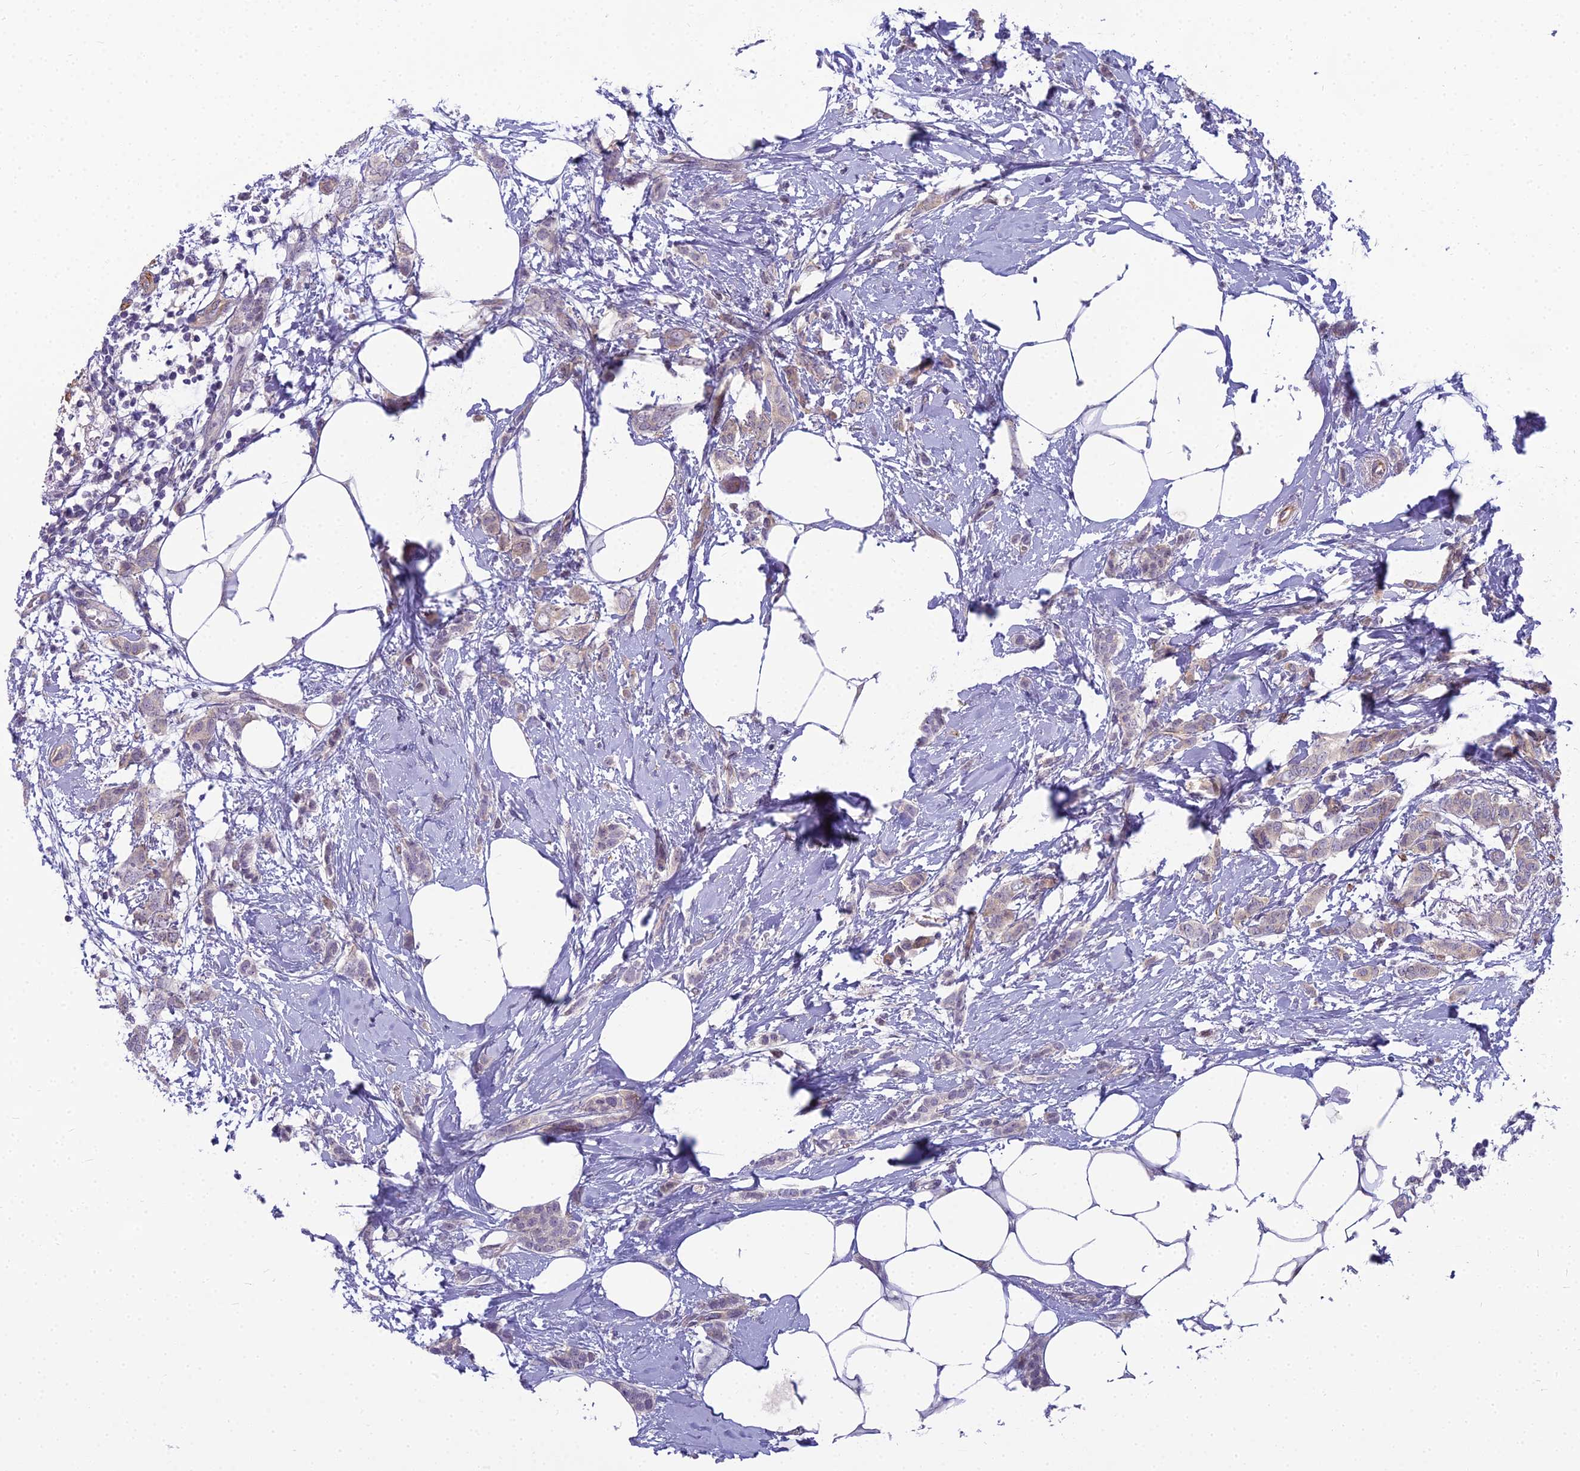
{"staining": {"intensity": "weak", "quantity": "<25%", "location": "cytoplasmic/membranous"}, "tissue": "breast cancer", "cell_type": "Tumor cells", "image_type": "cancer", "snomed": [{"axis": "morphology", "description": "Duct carcinoma"}, {"axis": "topography", "description": "Breast"}], "caption": "Protein analysis of breast cancer reveals no significant staining in tumor cells.", "gene": "RGL3", "patient": {"sex": "female", "age": 72}}